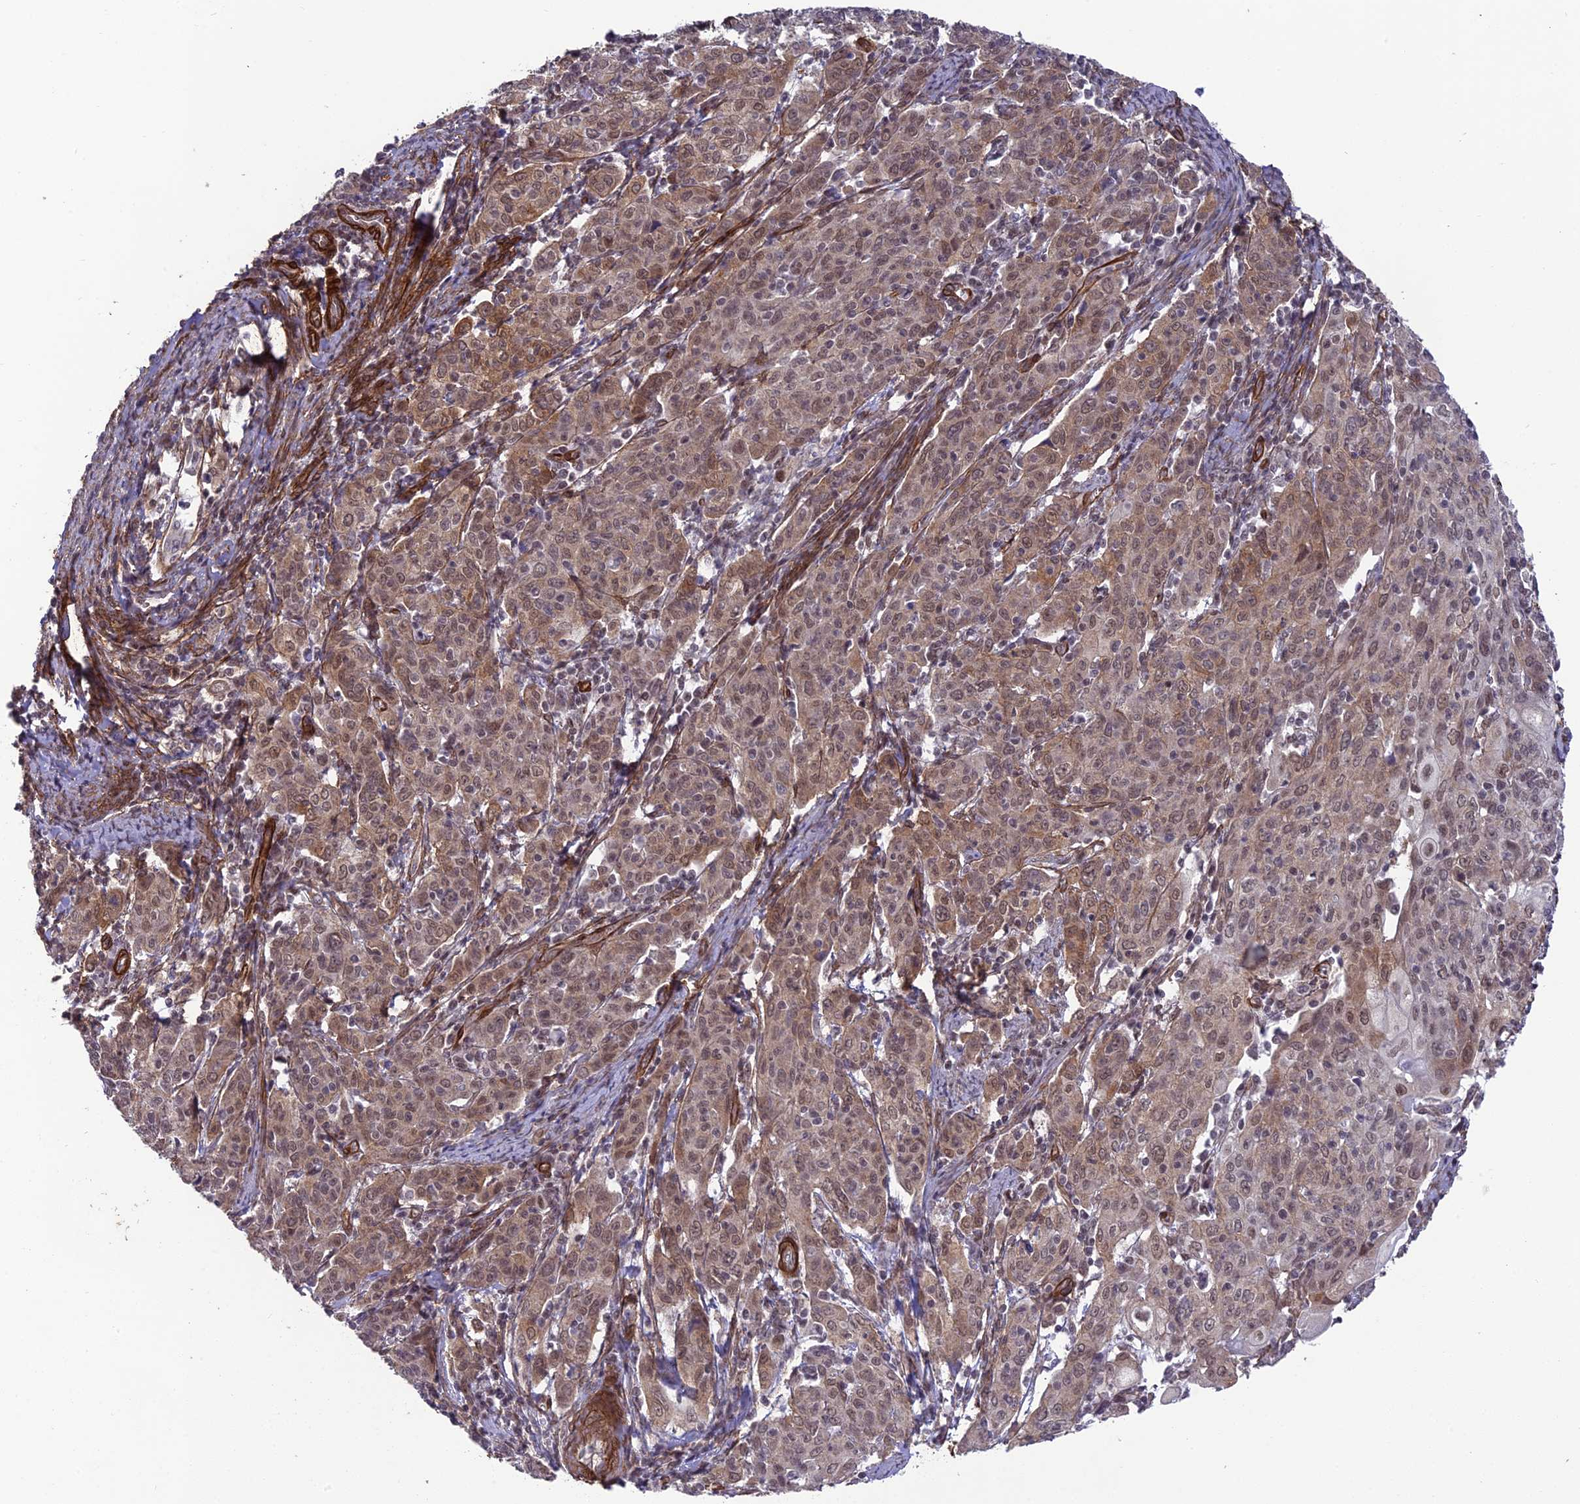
{"staining": {"intensity": "moderate", "quantity": ">75%", "location": "cytoplasmic/membranous,nuclear"}, "tissue": "cervical cancer", "cell_type": "Tumor cells", "image_type": "cancer", "snomed": [{"axis": "morphology", "description": "Squamous cell carcinoma, NOS"}, {"axis": "topography", "description": "Cervix"}], "caption": "This histopathology image demonstrates immunohistochemistry (IHC) staining of human cervical cancer, with medium moderate cytoplasmic/membranous and nuclear positivity in about >75% of tumor cells.", "gene": "TNS1", "patient": {"sex": "female", "age": 67}}